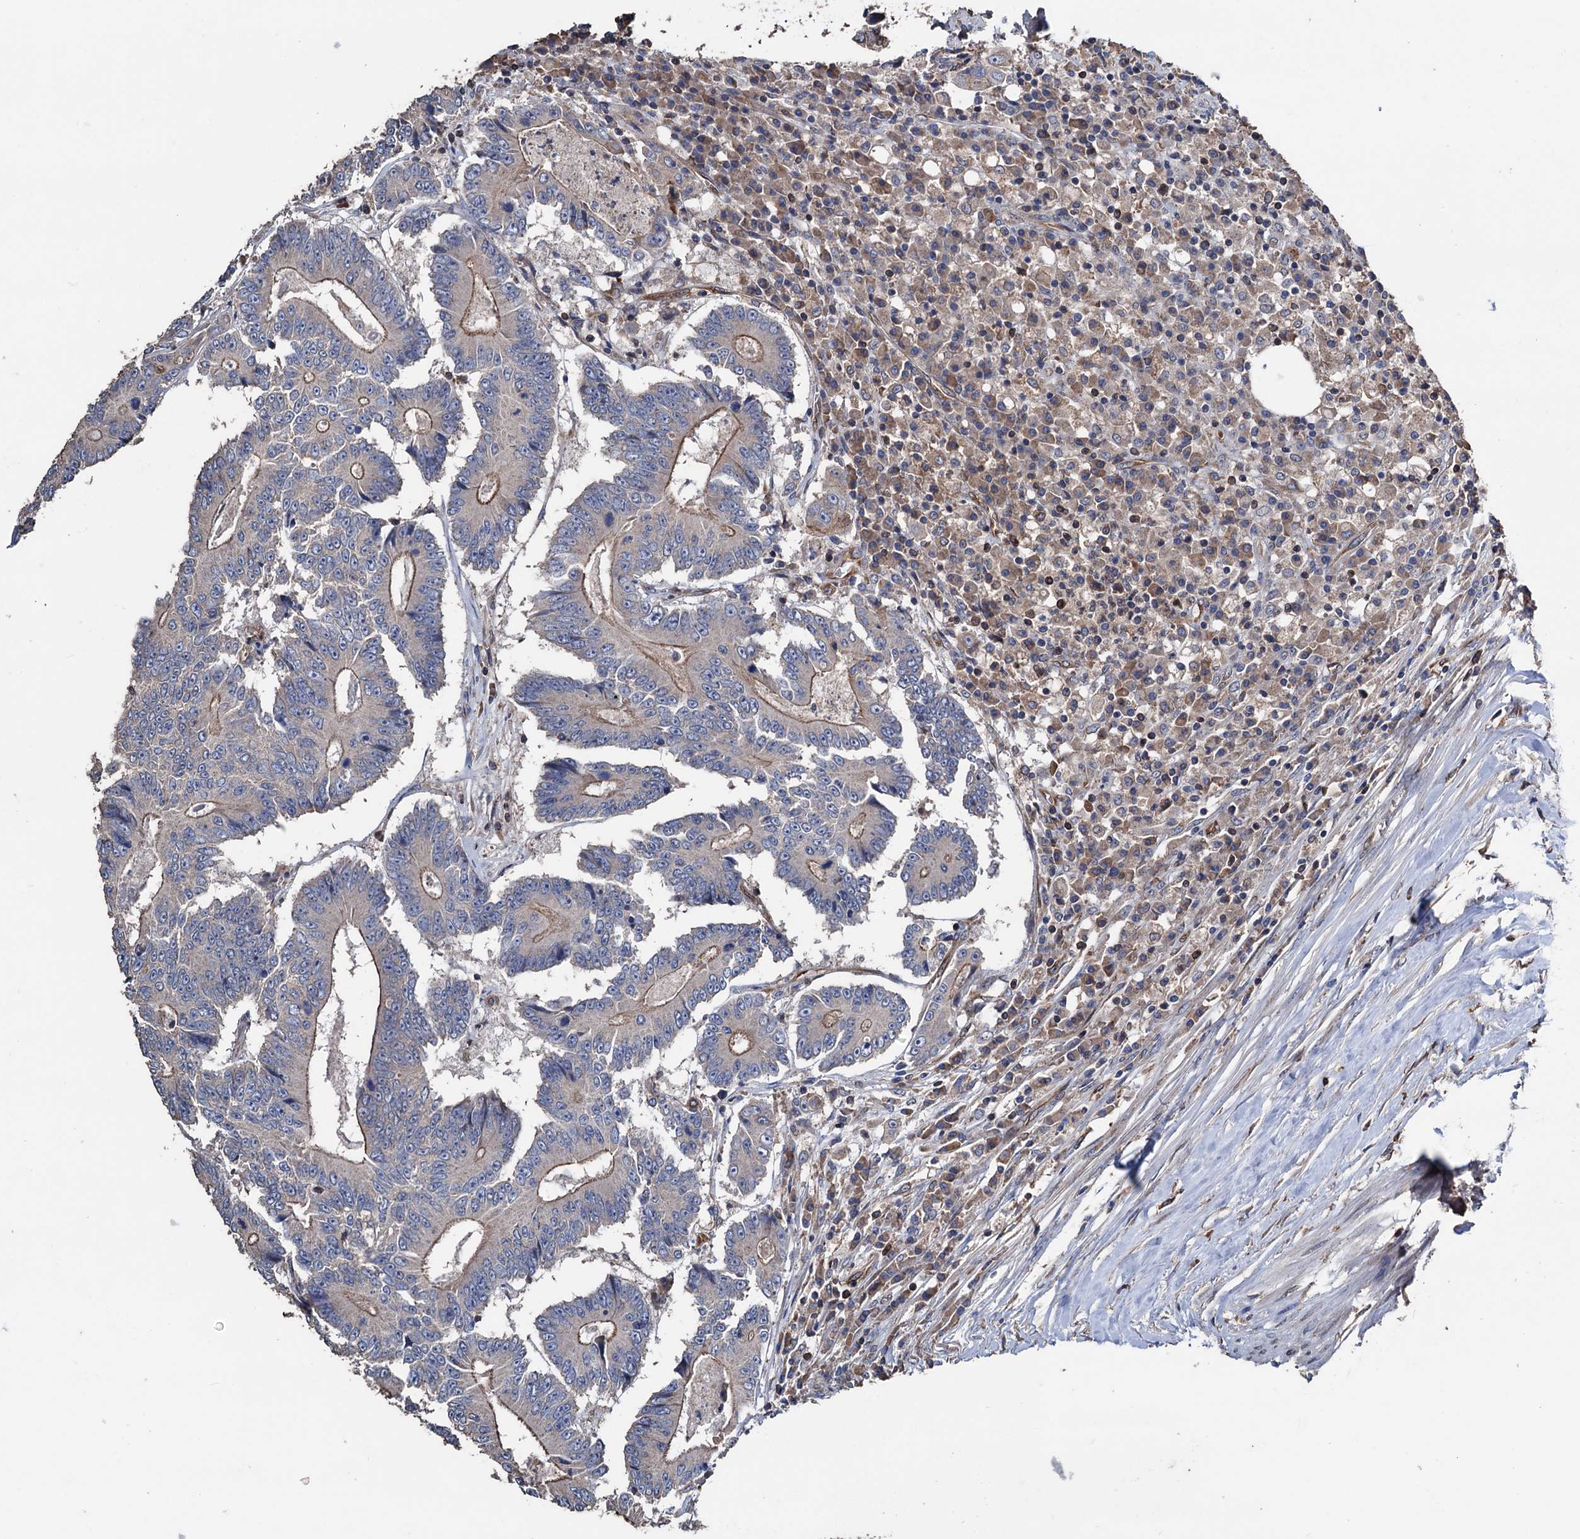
{"staining": {"intensity": "moderate", "quantity": "25%-75%", "location": "cytoplasmic/membranous"}, "tissue": "colorectal cancer", "cell_type": "Tumor cells", "image_type": "cancer", "snomed": [{"axis": "morphology", "description": "Adenocarcinoma, NOS"}, {"axis": "topography", "description": "Colon"}], "caption": "About 25%-75% of tumor cells in colorectal cancer demonstrate moderate cytoplasmic/membranous protein expression as visualized by brown immunohistochemical staining.", "gene": "STING1", "patient": {"sex": "male", "age": 83}}